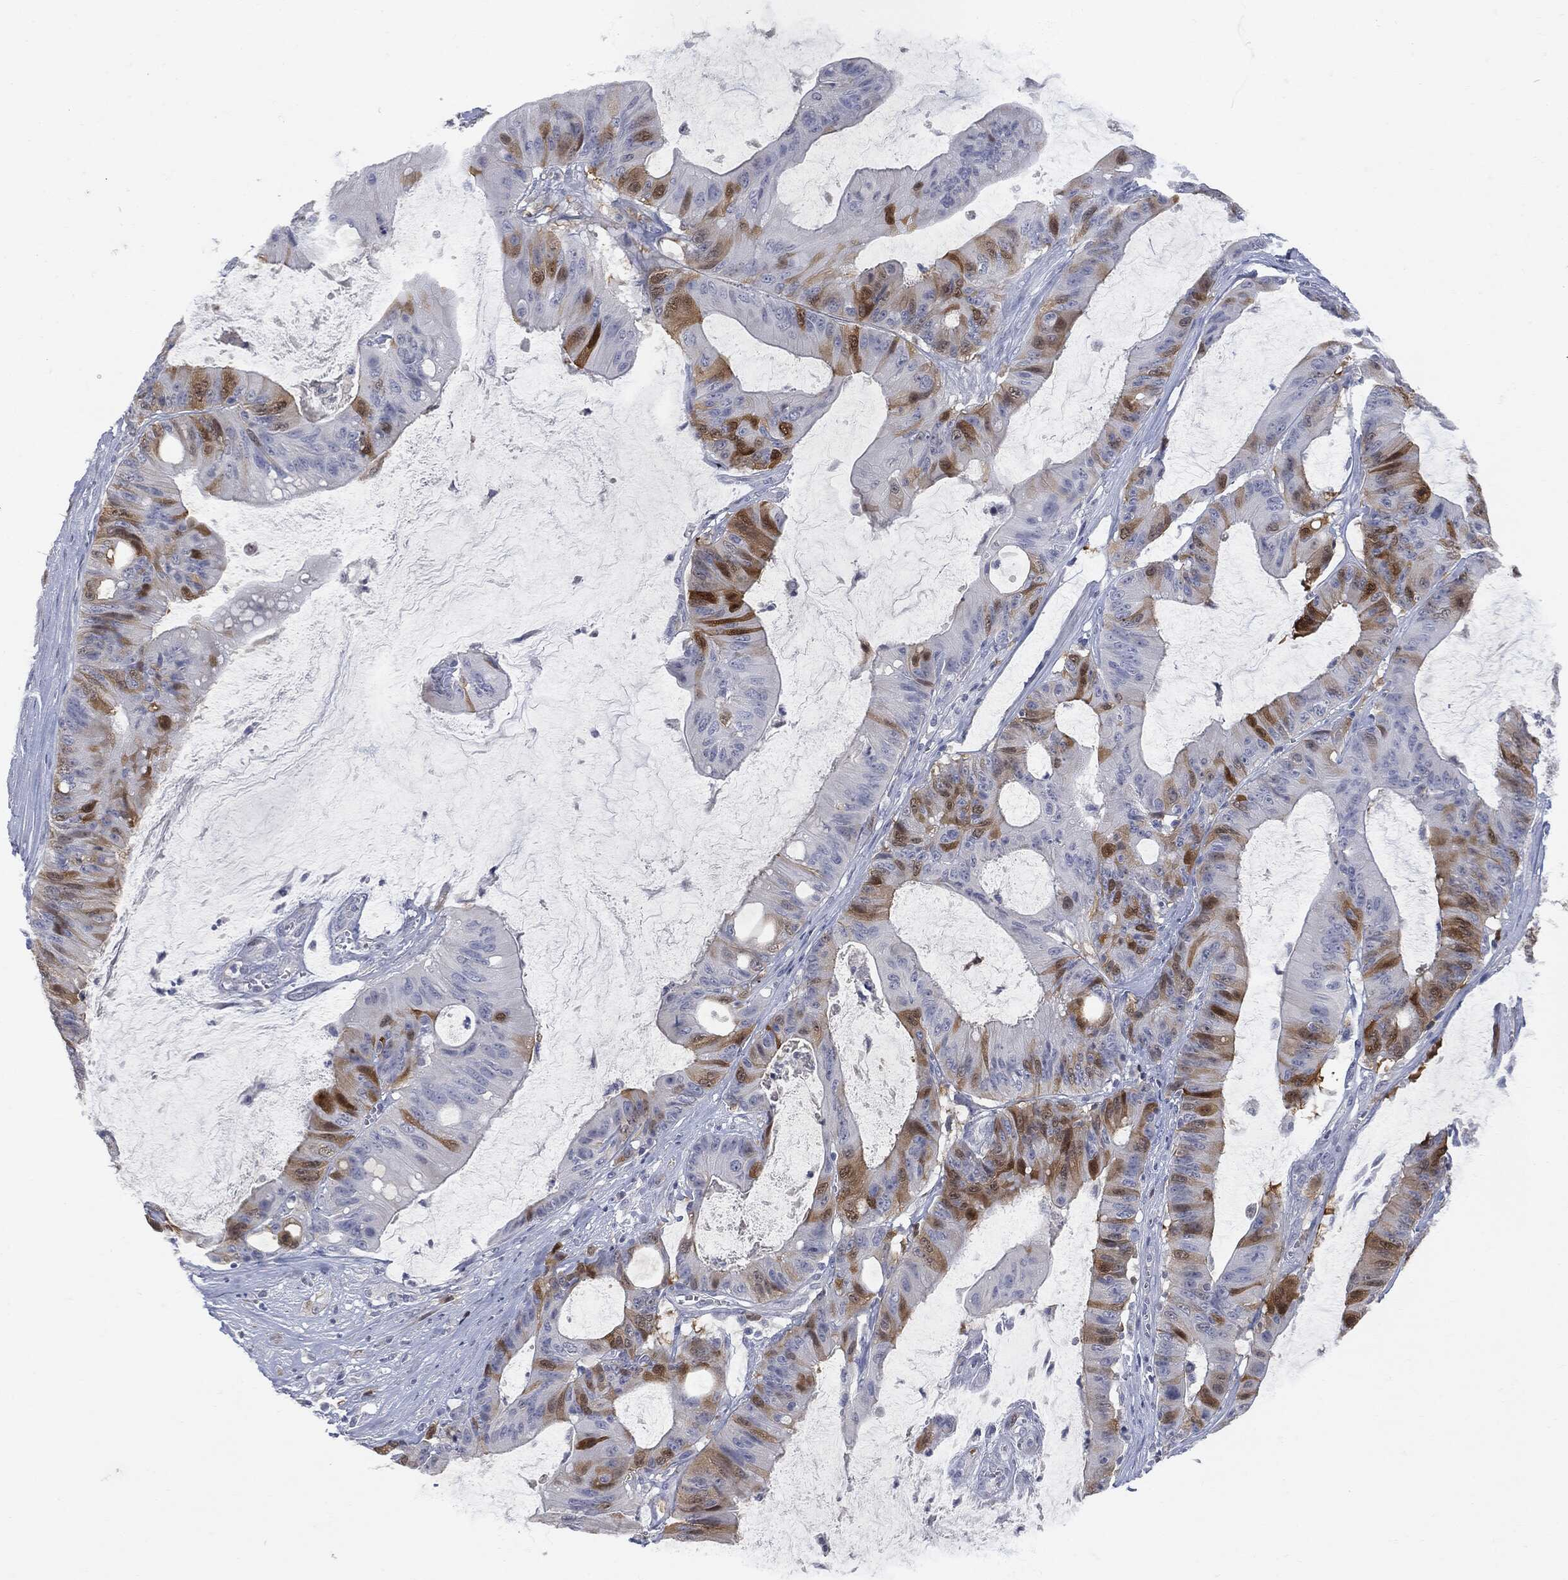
{"staining": {"intensity": "strong", "quantity": "25%-75%", "location": "cytoplasmic/membranous"}, "tissue": "colorectal cancer", "cell_type": "Tumor cells", "image_type": "cancer", "snomed": [{"axis": "morphology", "description": "Adenocarcinoma, NOS"}, {"axis": "topography", "description": "Colon"}], "caption": "This is an image of IHC staining of colorectal cancer, which shows strong positivity in the cytoplasmic/membranous of tumor cells.", "gene": "UBE2C", "patient": {"sex": "female", "age": 69}}